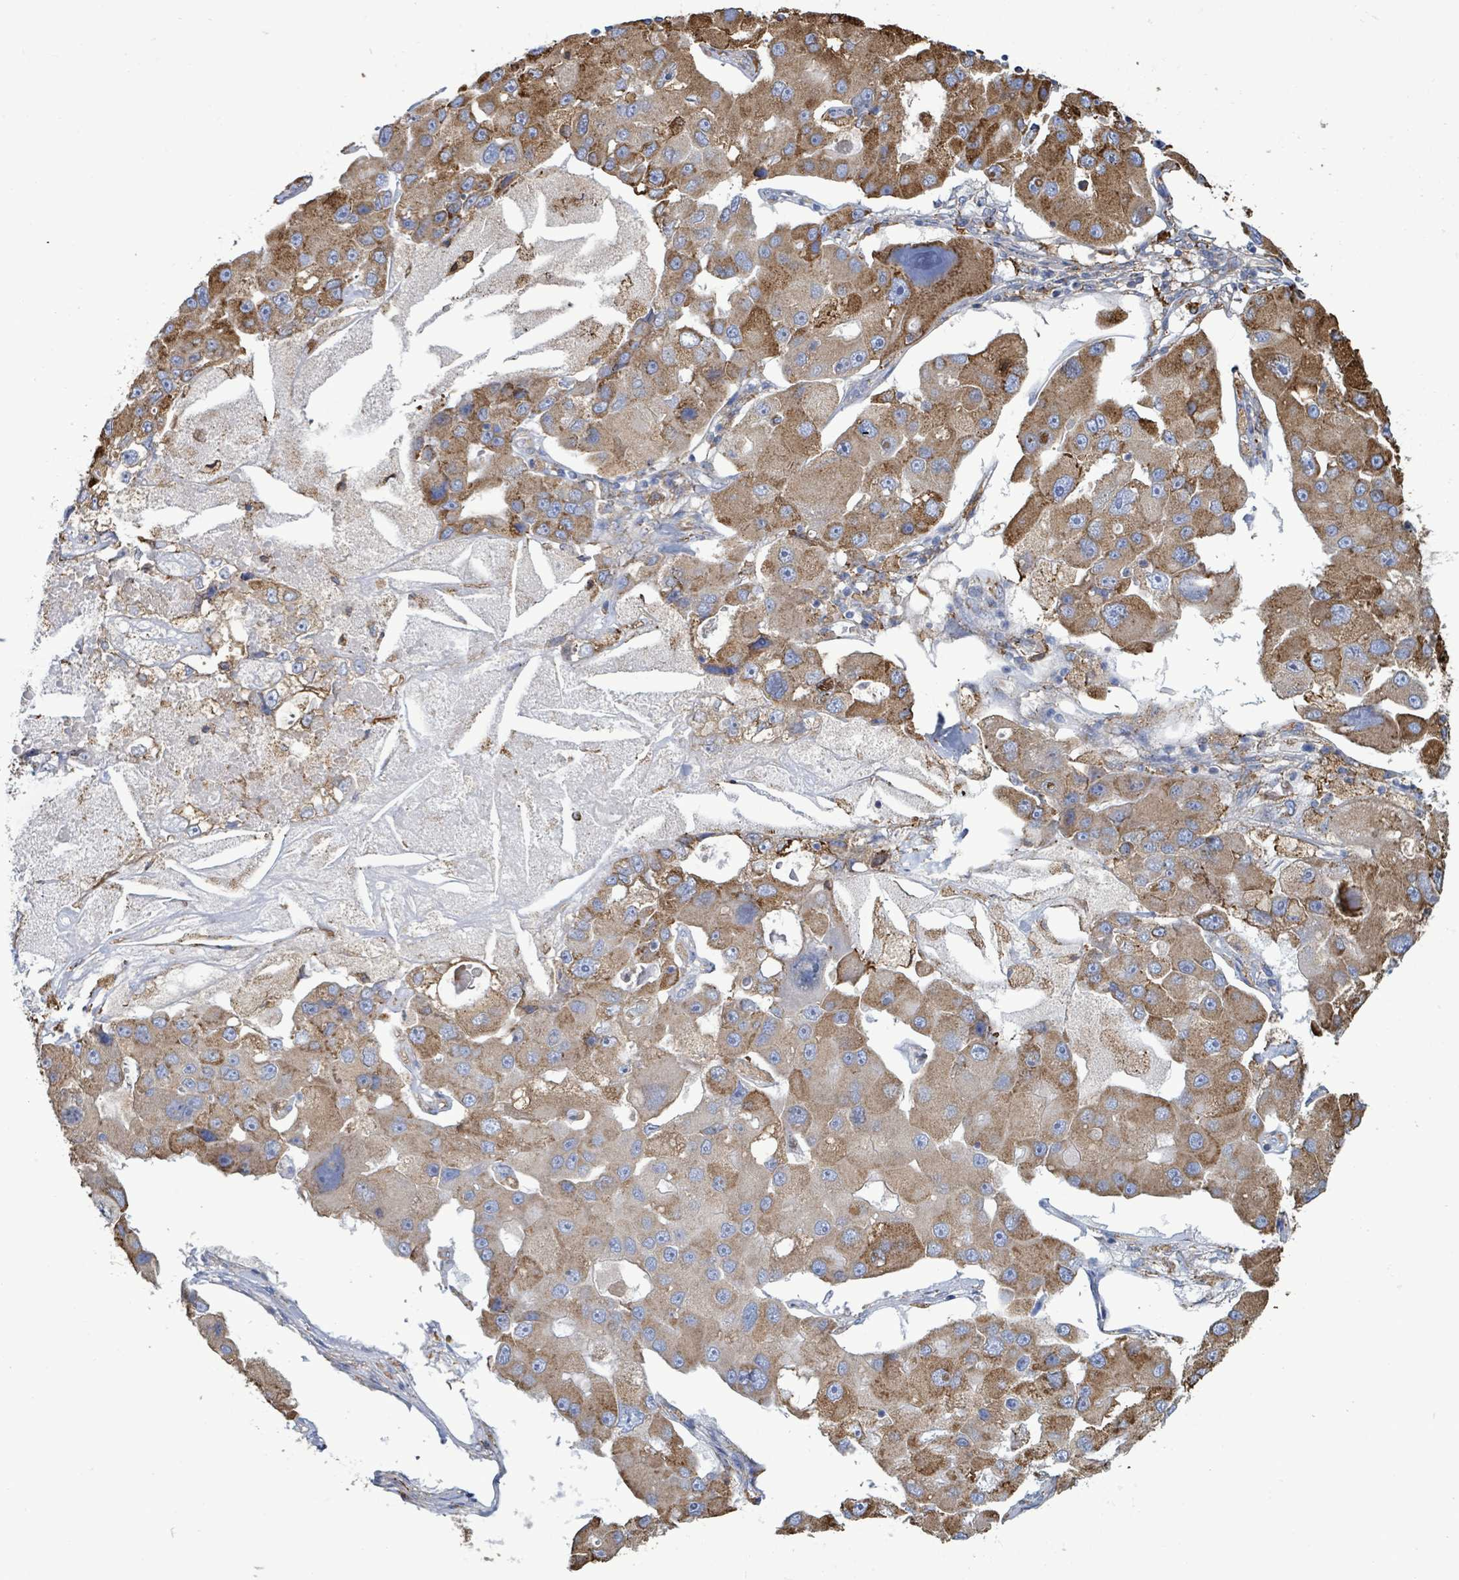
{"staining": {"intensity": "moderate", "quantity": ">75%", "location": "cytoplasmic/membranous"}, "tissue": "lung cancer", "cell_type": "Tumor cells", "image_type": "cancer", "snomed": [{"axis": "morphology", "description": "Adenocarcinoma, NOS"}, {"axis": "topography", "description": "Lung"}], "caption": "This micrograph reveals lung adenocarcinoma stained with immunohistochemistry (IHC) to label a protein in brown. The cytoplasmic/membranous of tumor cells show moderate positivity for the protein. Nuclei are counter-stained blue.", "gene": "RFPL4A", "patient": {"sex": "female", "age": 54}}